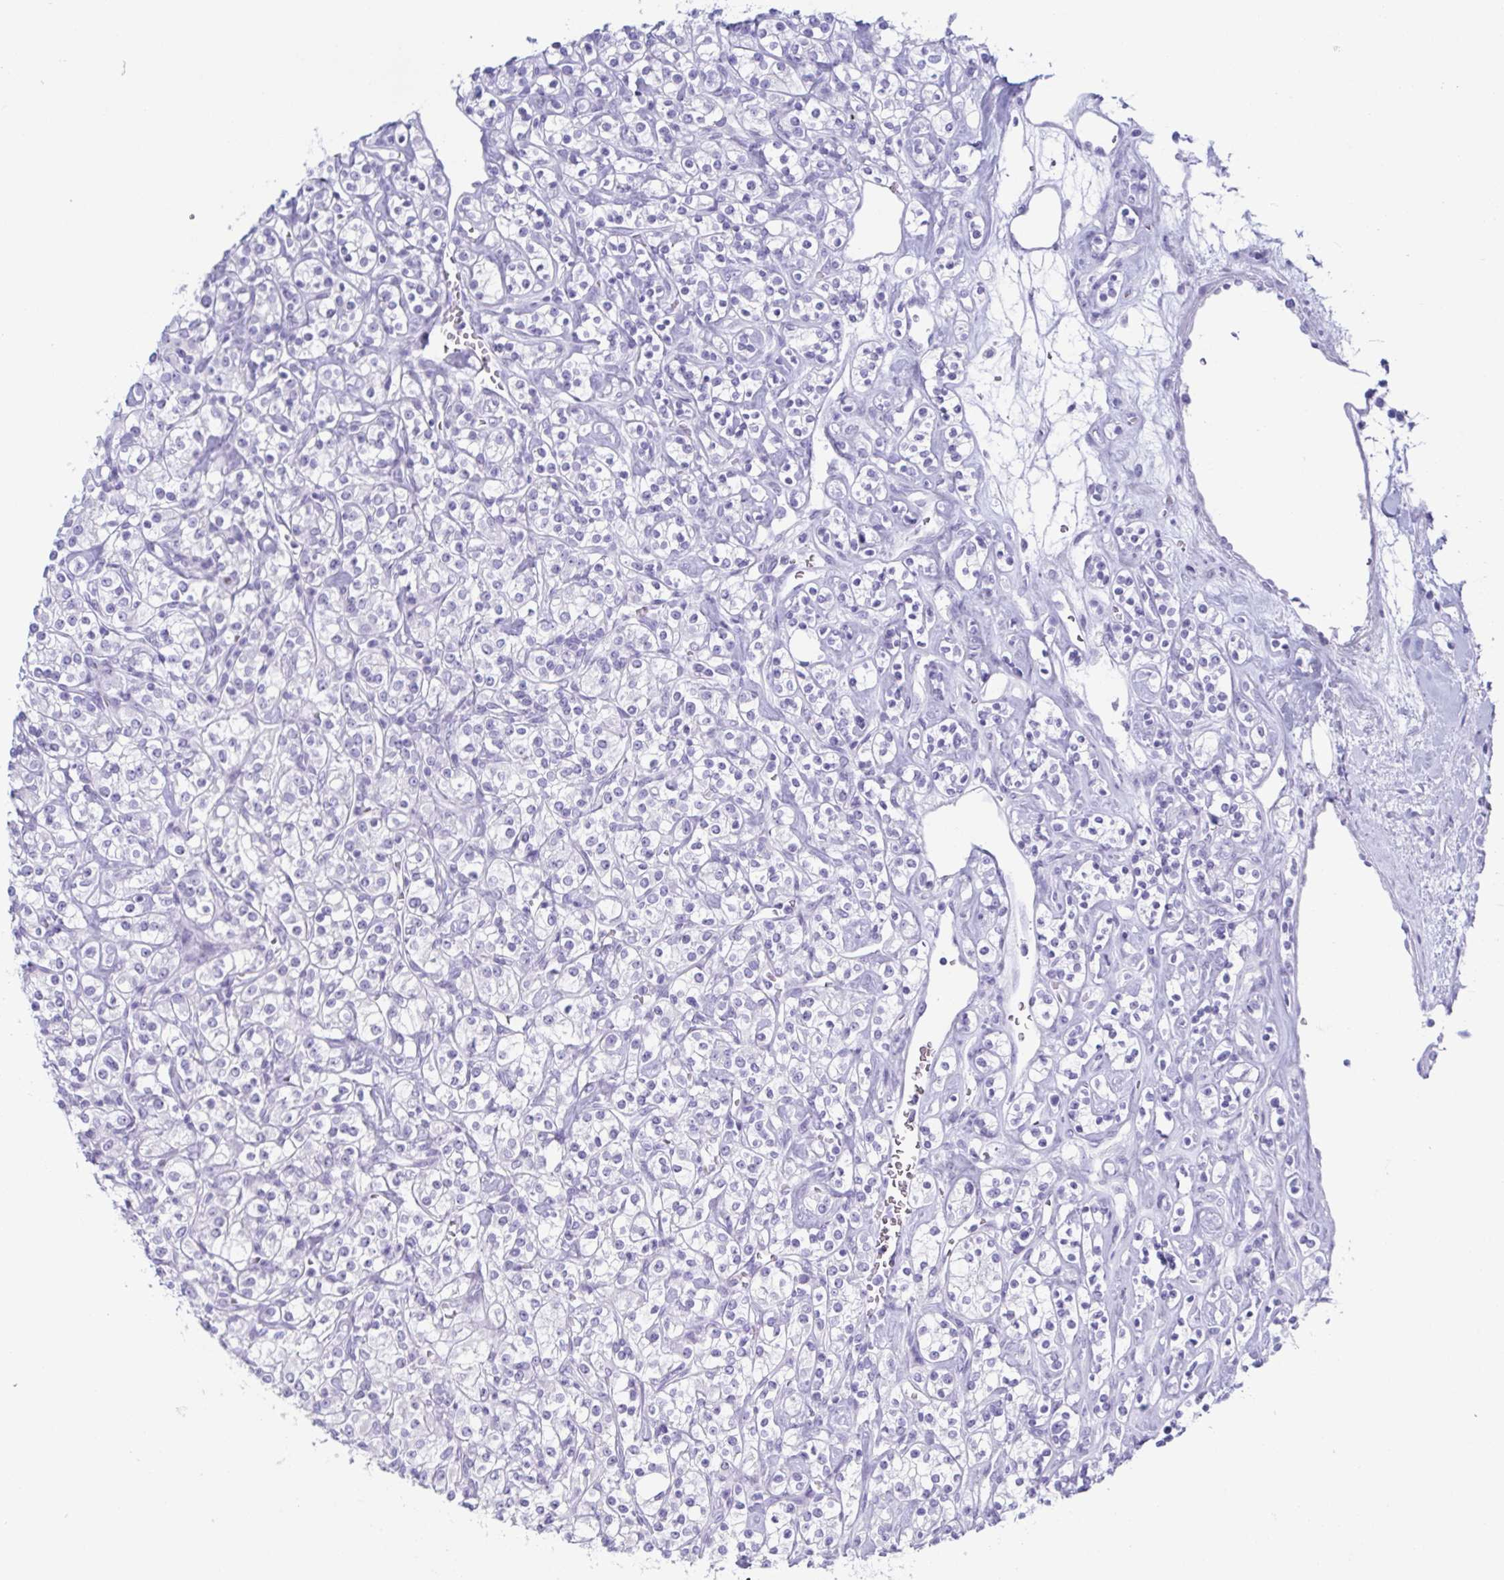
{"staining": {"intensity": "negative", "quantity": "none", "location": "none"}, "tissue": "renal cancer", "cell_type": "Tumor cells", "image_type": "cancer", "snomed": [{"axis": "morphology", "description": "Adenocarcinoma, NOS"}, {"axis": "topography", "description": "Kidney"}], "caption": "This is an IHC photomicrograph of renal adenocarcinoma. There is no staining in tumor cells.", "gene": "ZG16B", "patient": {"sex": "male", "age": 77}}